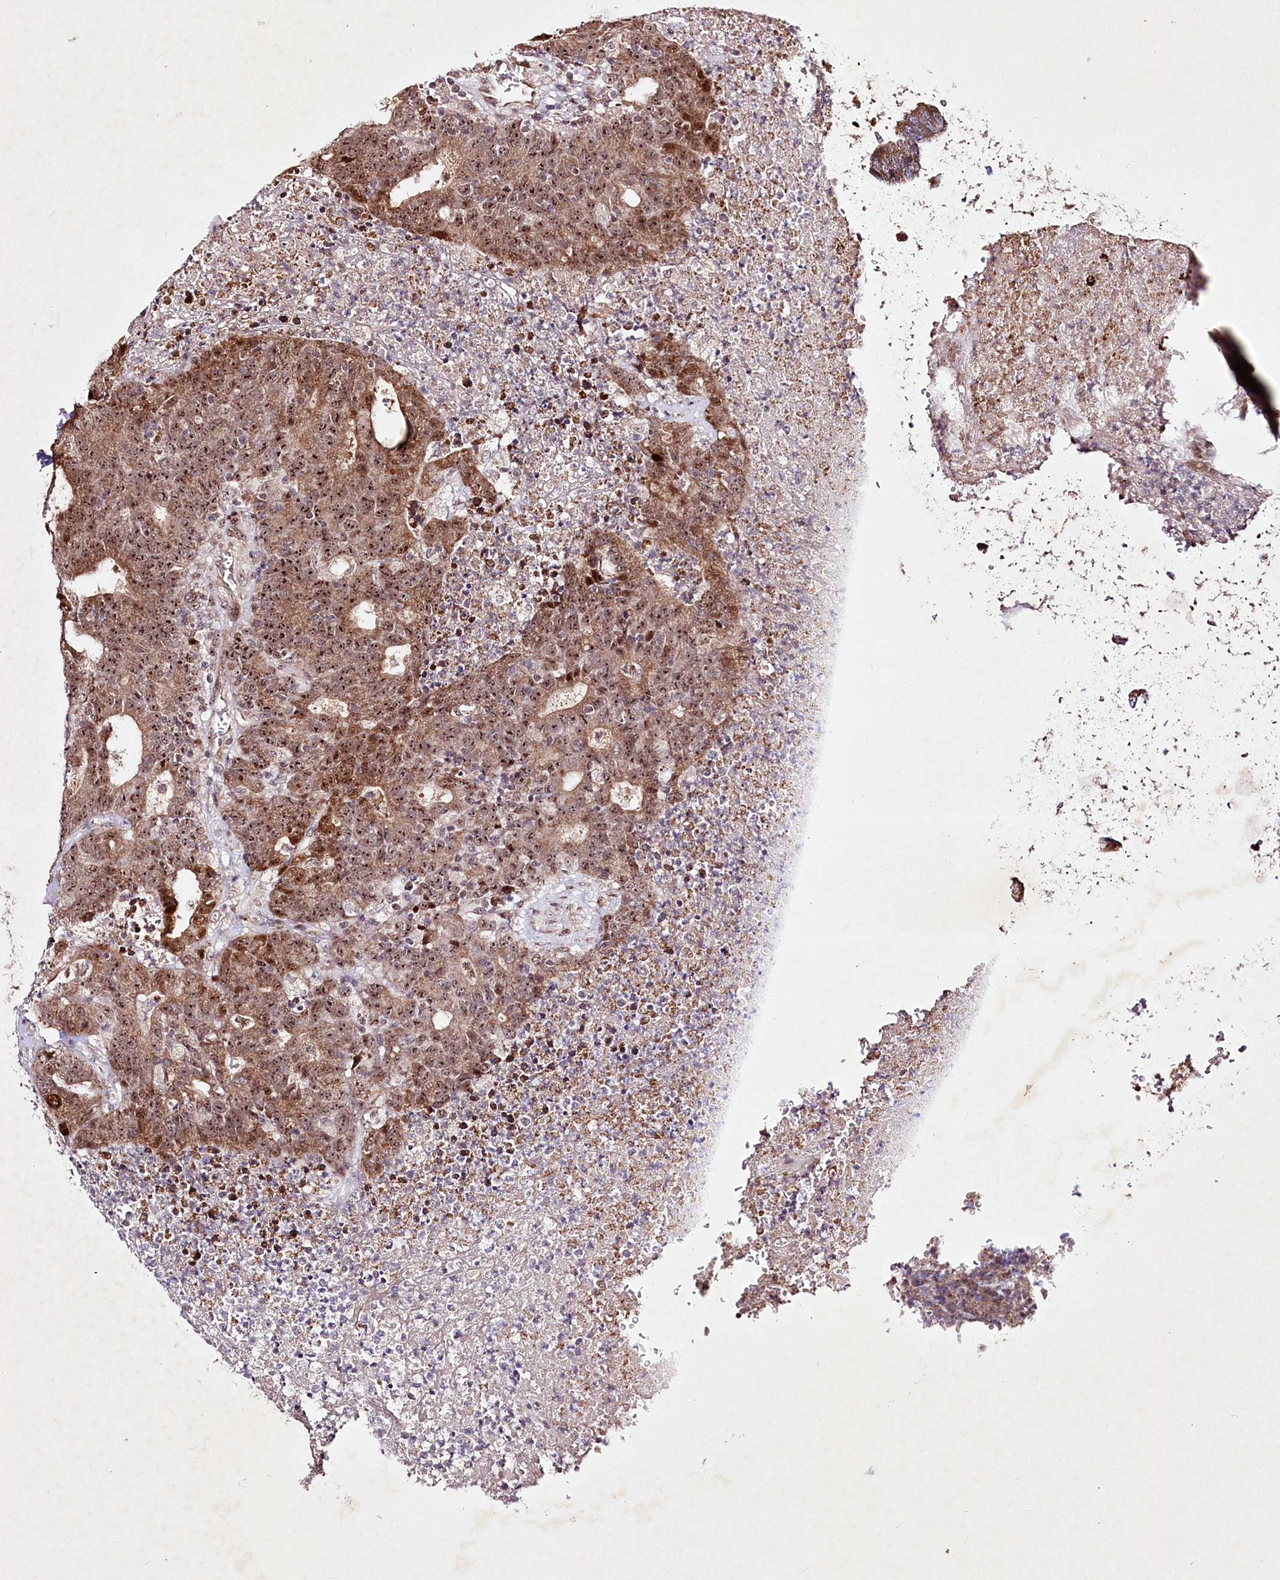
{"staining": {"intensity": "moderate", "quantity": ">75%", "location": "cytoplasmic/membranous,nuclear"}, "tissue": "colorectal cancer", "cell_type": "Tumor cells", "image_type": "cancer", "snomed": [{"axis": "morphology", "description": "Adenocarcinoma, NOS"}, {"axis": "topography", "description": "Colon"}], "caption": "The histopathology image exhibits staining of colorectal cancer (adenocarcinoma), revealing moderate cytoplasmic/membranous and nuclear protein staining (brown color) within tumor cells.", "gene": "DMP1", "patient": {"sex": "female", "age": 75}}